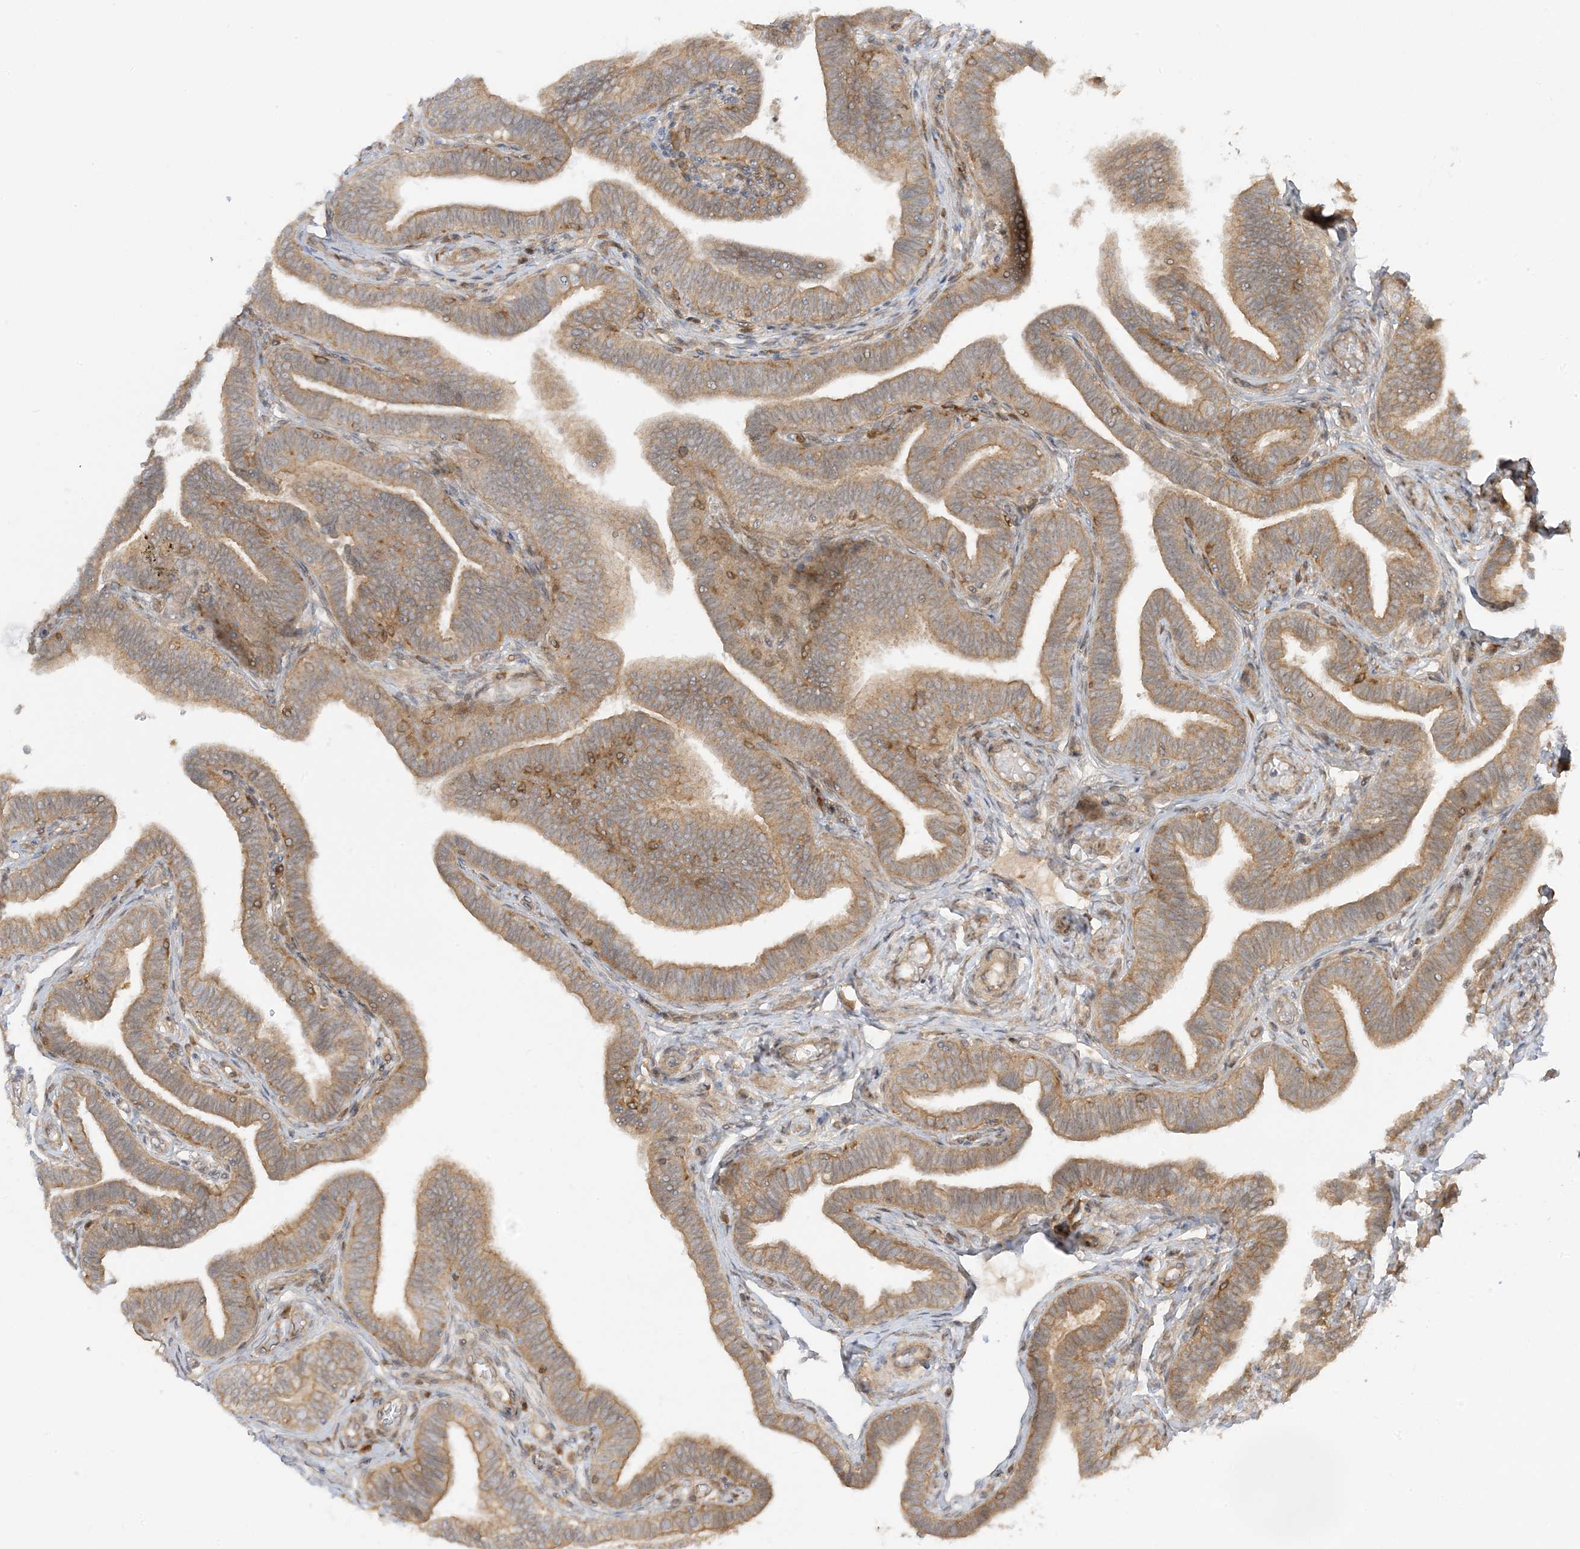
{"staining": {"intensity": "moderate", "quantity": ">75%", "location": "cytoplasmic/membranous"}, "tissue": "fallopian tube", "cell_type": "Glandular cells", "image_type": "normal", "snomed": [{"axis": "morphology", "description": "Normal tissue, NOS"}, {"axis": "topography", "description": "Fallopian tube"}], "caption": "Protein staining by immunohistochemistry shows moderate cytoplasmic/membranous positivity in approximately >75% of glandular cells in normal fallopian tube.", "gene": "SCARF2", "patient": {"sex": "female", "age": 39}}